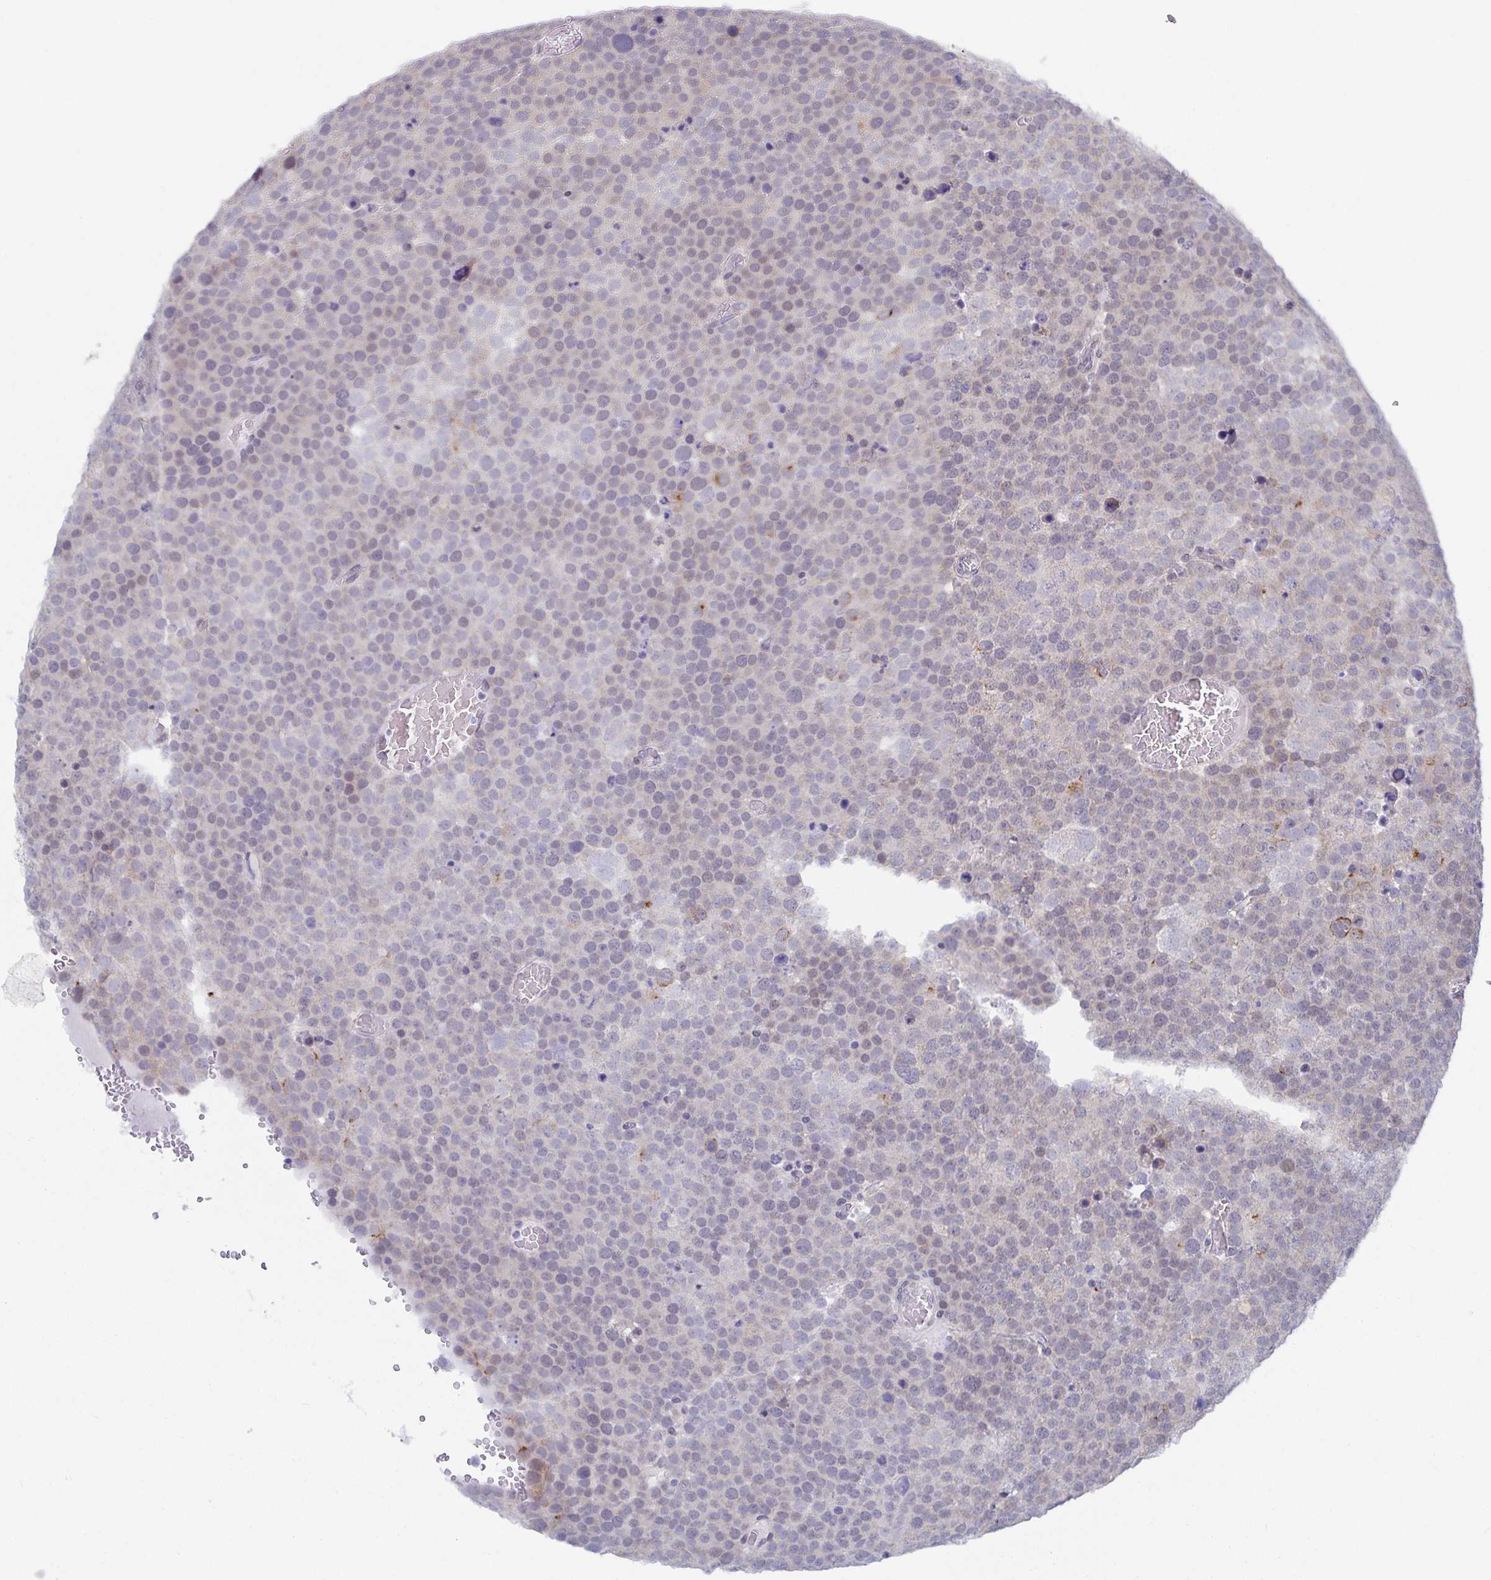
{"staining": {"intensity": "weak", "quantity": "<25%", "location": "cytoplasmic/membranous"}, "tissue": "testis cancer", "cell_type": "Tumor cells", "image_type": "cancer", "snomed": [{"axis": "morphology", "description": "Seminoma, NOS"}, {"axis": "topography", "description": "Testis"}], "caption": "There is no significant expression in tumor cells of testis cancer.", "gene": "ZIK1", "patient": {"sex": "male", "age": 71}}